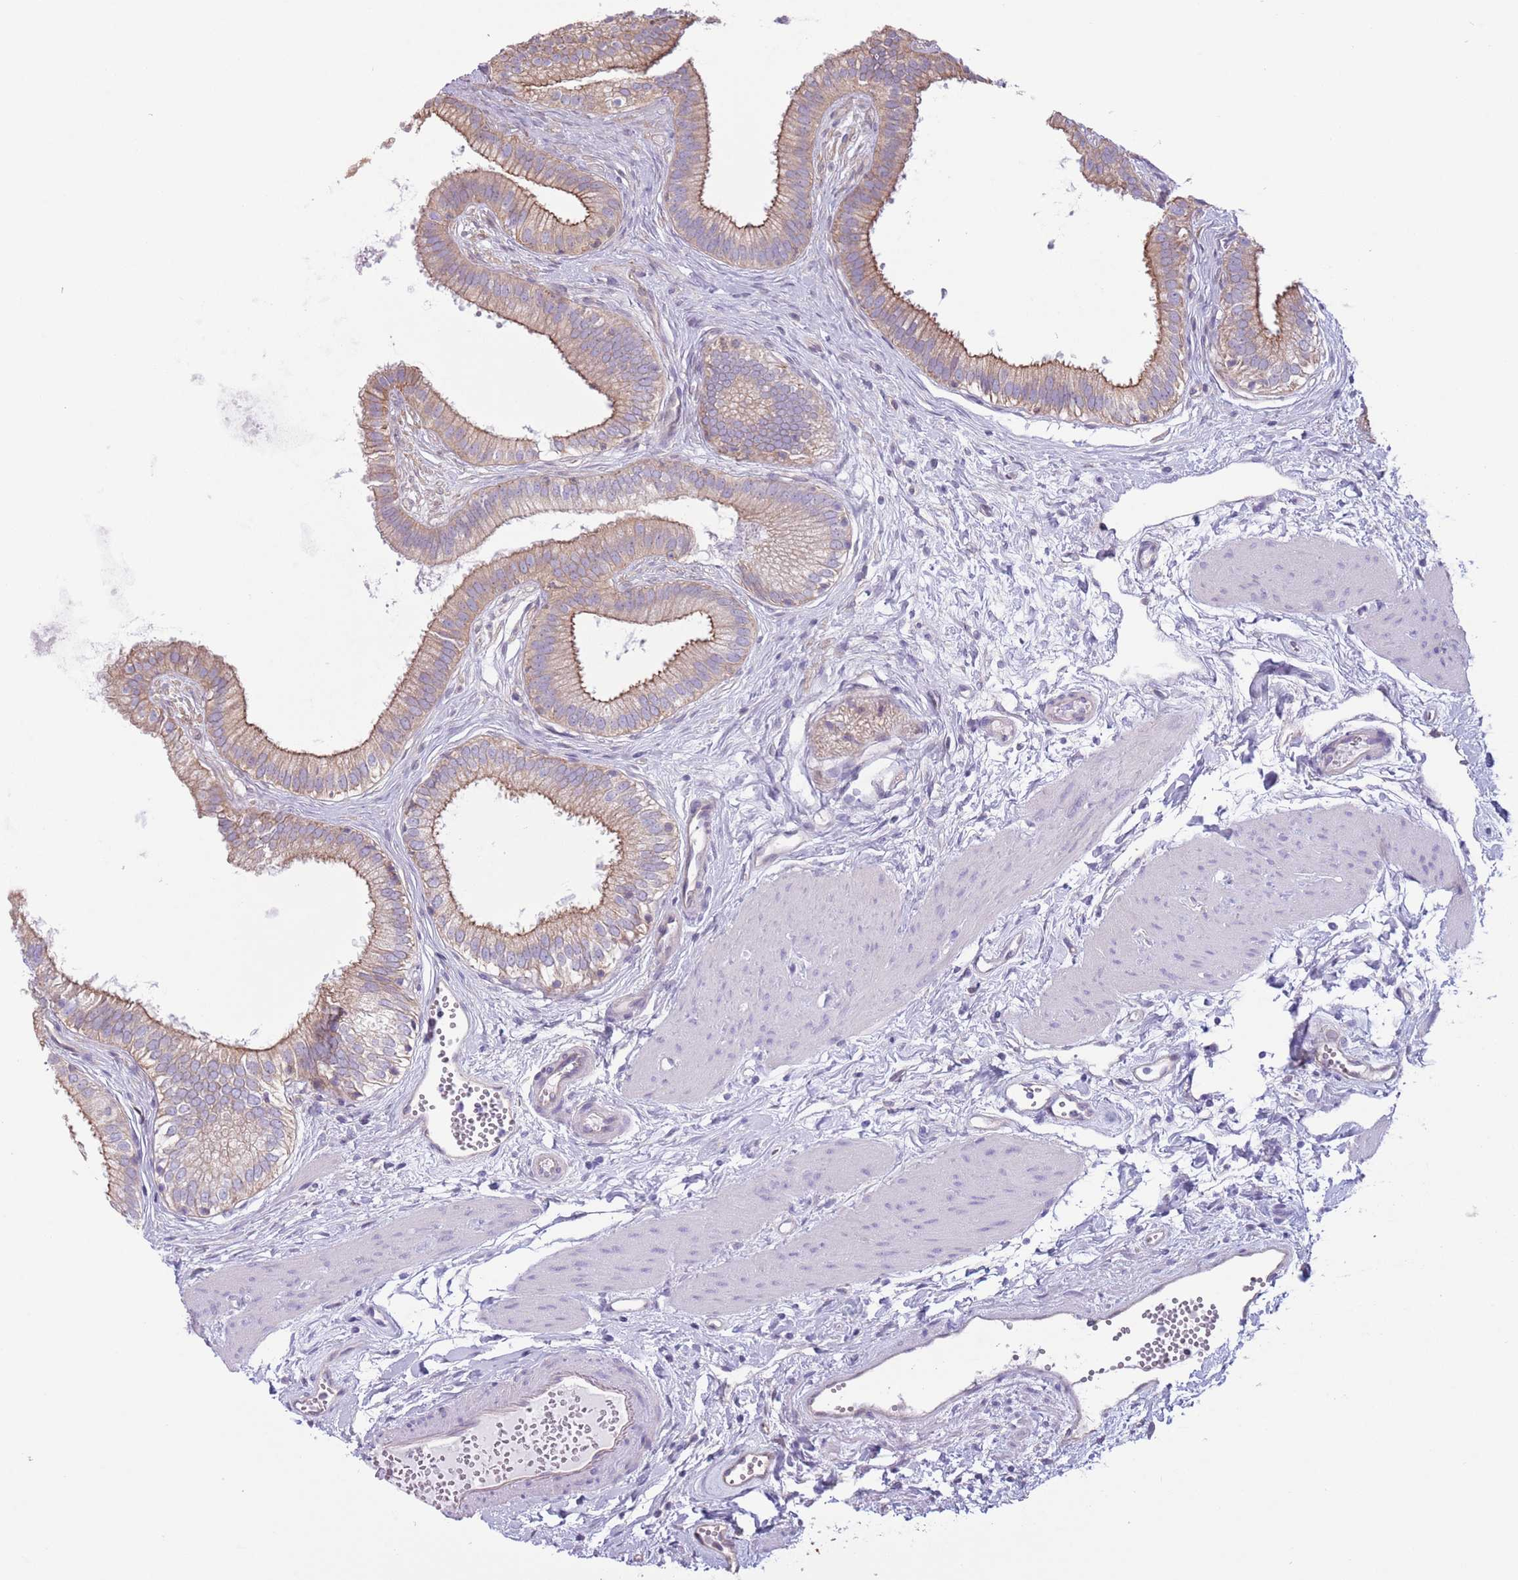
{"staining": {"intensity": "moderate", "quantity": ">75%", "location": "cytoplasmic/membranous"}, "tissue": "gallbladder", "cell_type": "Glandular cells", "image_type": "normal", "snomed": [{"axis": "morphology", "description": "Normal tissue, NOS"}, {"axis": "topography", "description": "Gallbladder"}], "caption": "Immunohistochemistry (IHC) staining of unremarkable gallbladder, which reveals medium levels of moderate cytoplasmic/membranous positivity in about >75% of glandular cells indicating moderate cytoplasmic/membranous protein positivity. The staining was performed using DAB (3,3'-diaminobenzidine) (brown) for protein detection and nuclei were counterstained in hematoxylin (blue).", "gene": "RBP3", "patient": {"sex": "female", "age": 54}}